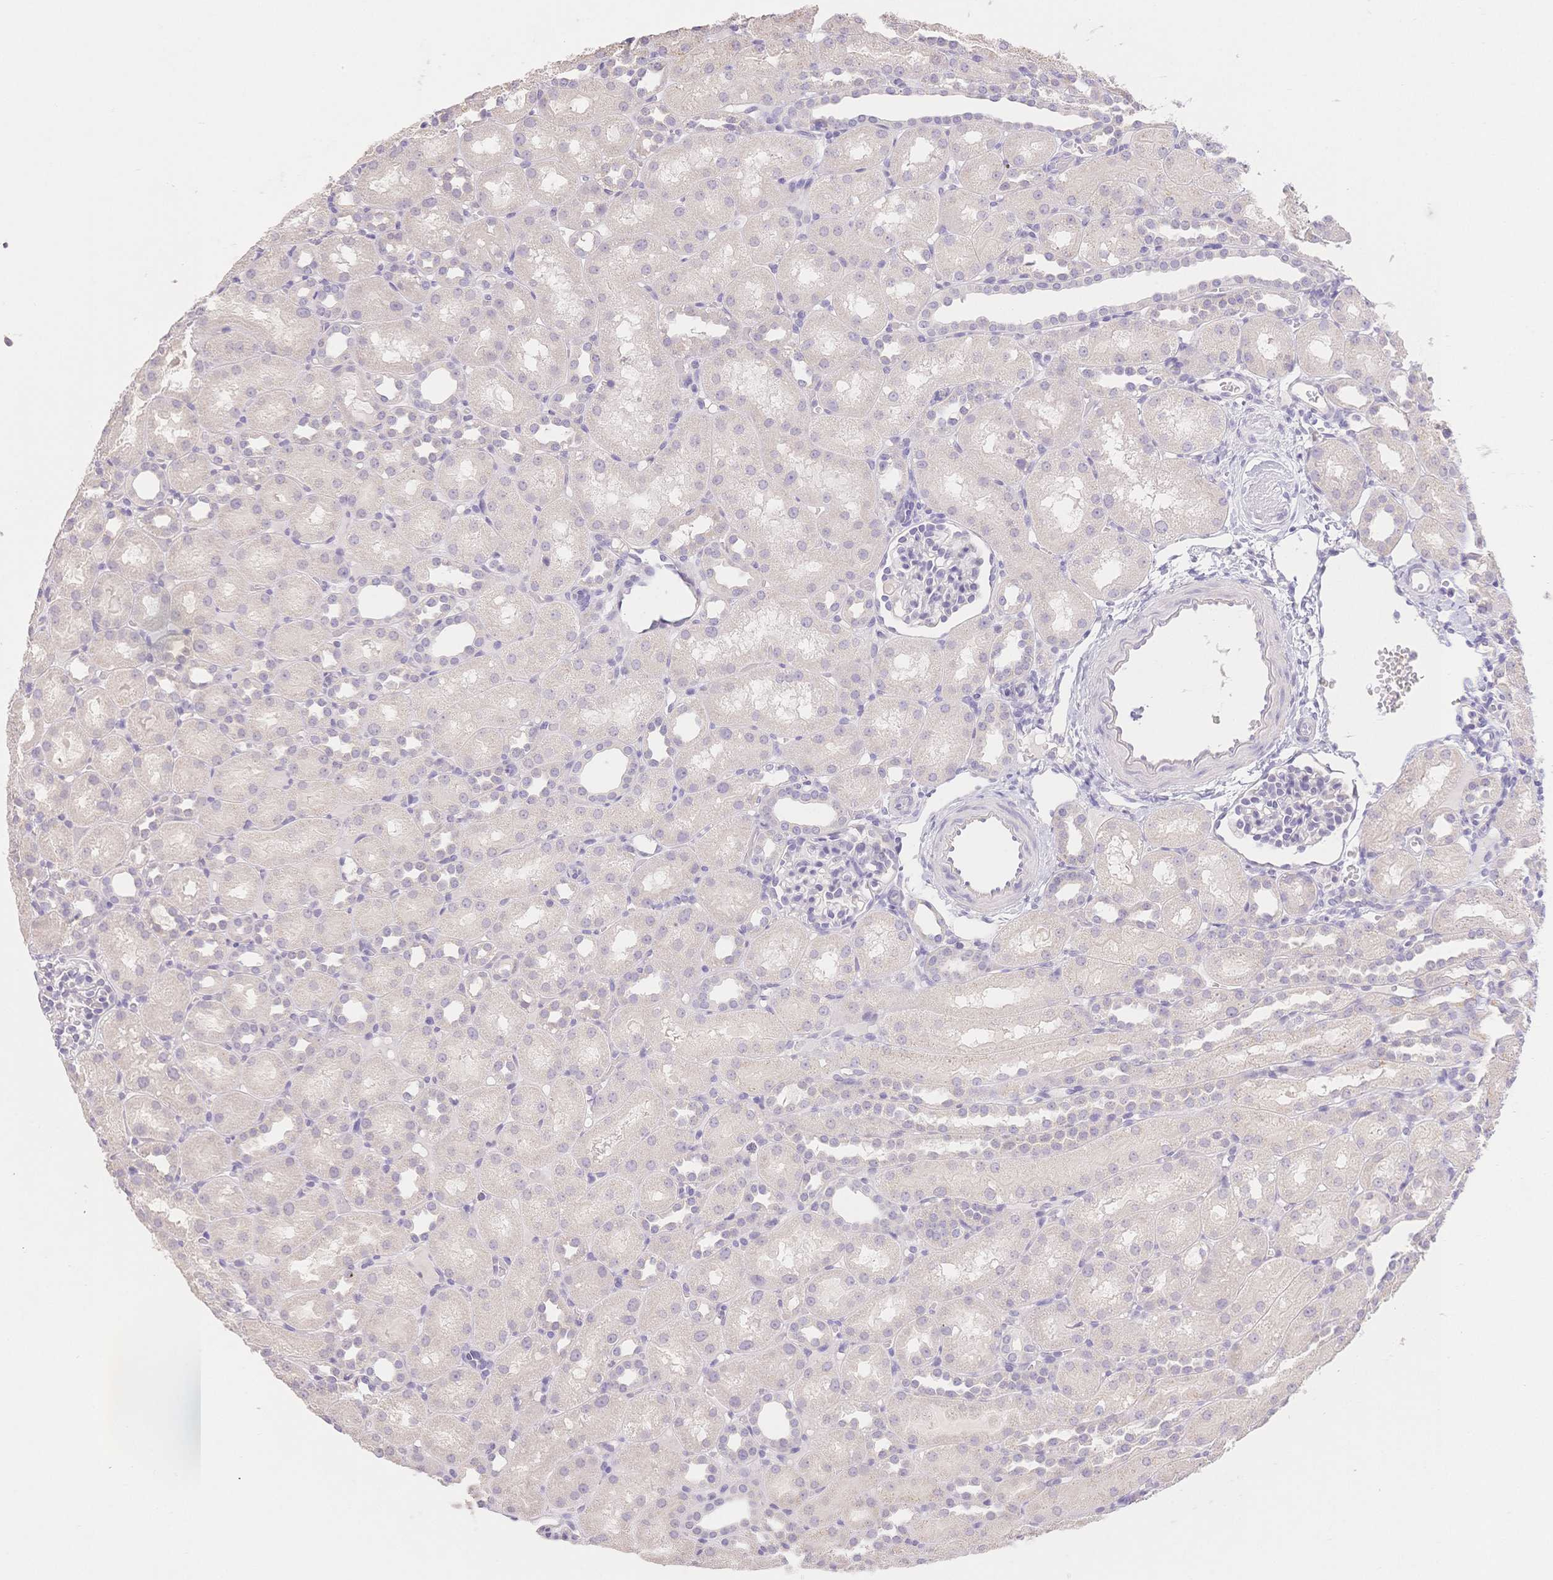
{"staining": {"intensity": "negative", "quantity": "none", "location": "none"}, "tissue": "kidney", "cell_type": "Cells in glomeruli", "image_type": "normal", "snomed": [{"axis": "morphology", "description": "Normal tissue, NOS"}, {"axis": "topography", "description": "Kidney"}], "caption": "Image shows no significant protein expression in cells in glomeruli of unremarkable kidney.", "gene": "SUV39H2", "patient": {"sex": "male", "age": 1}}